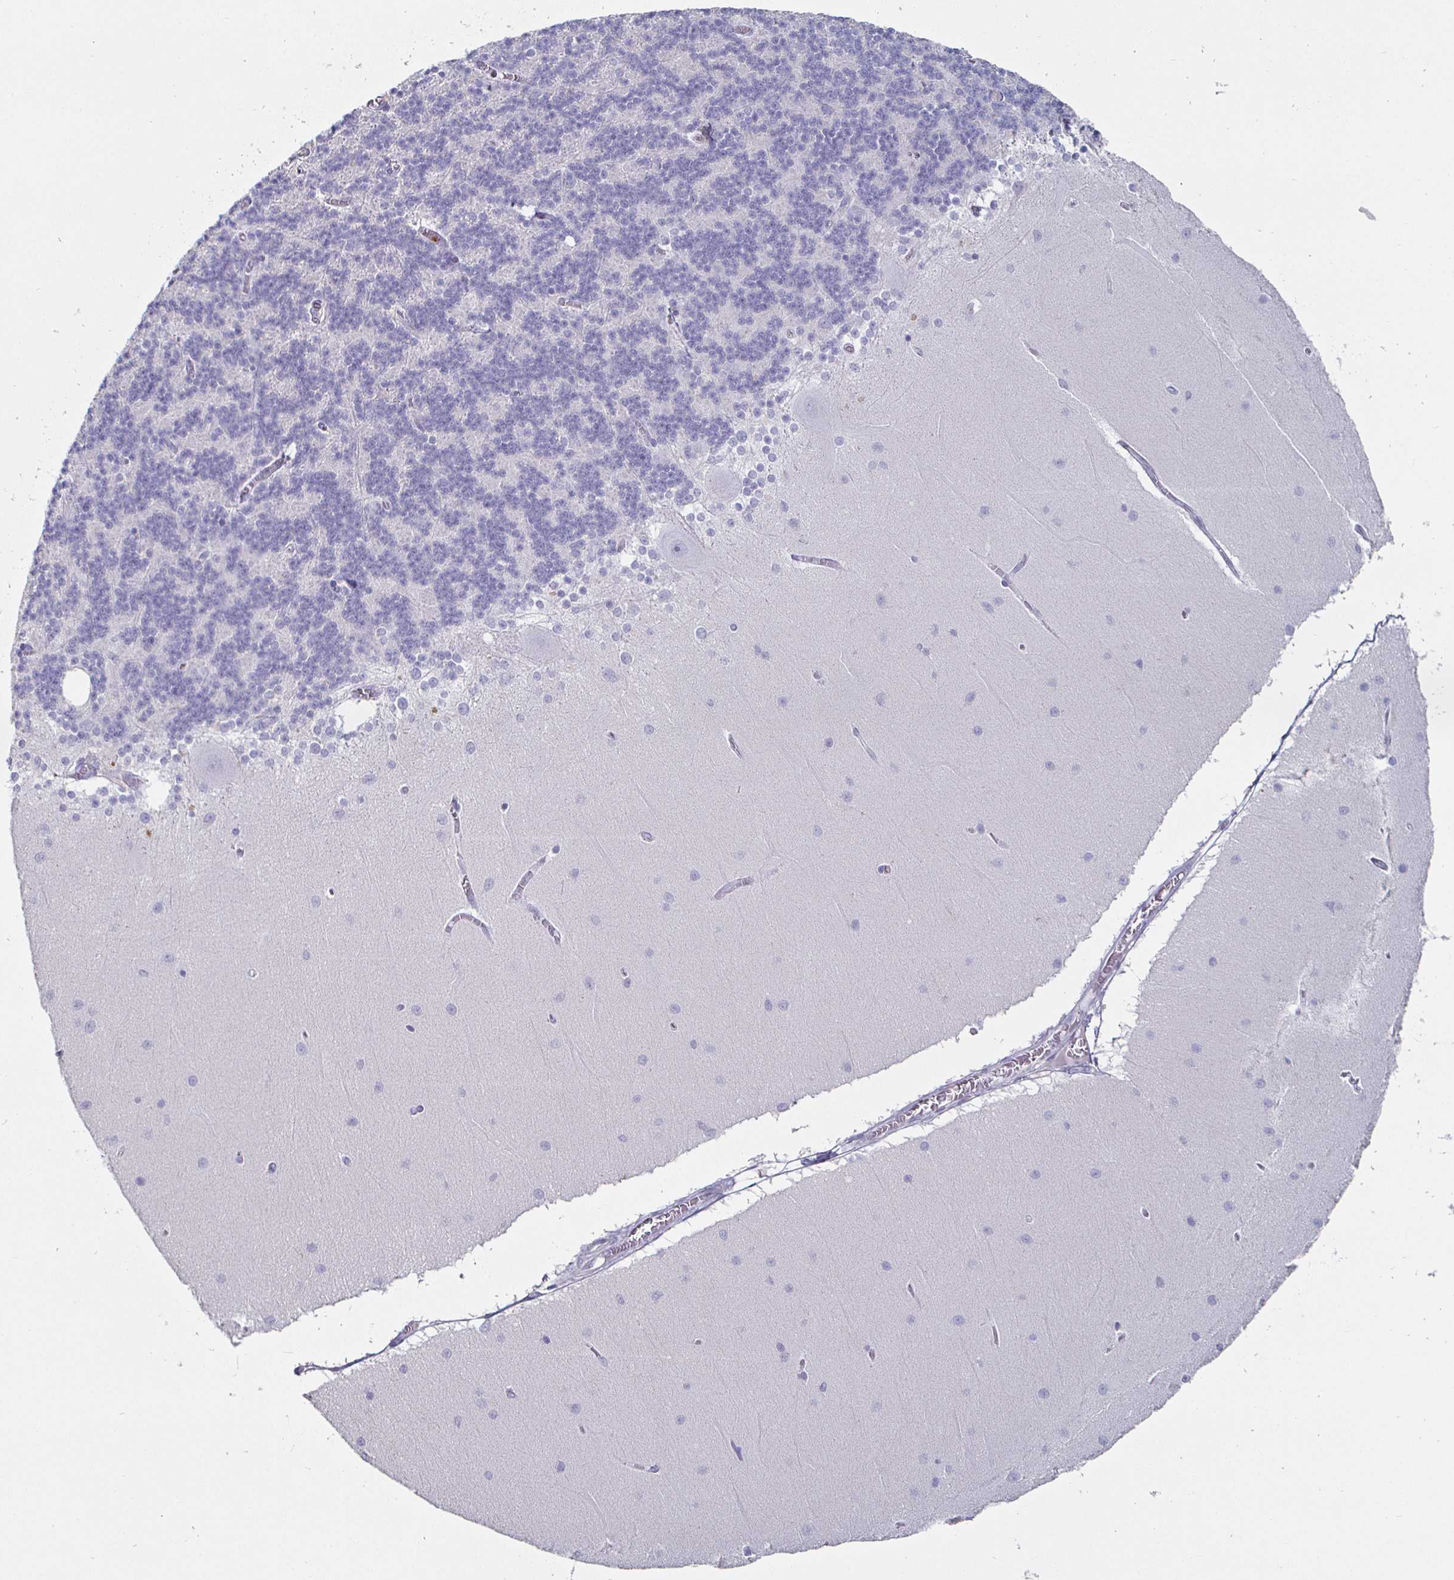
{"staining": {"intensity": "negative", "quantity": "none", "location": "none"}, "tissue": "cerebellum", "cell_type": "Cells in granular layer", "image_type": "normal", "snomed": [{"axis": "morphology", "description": "Normal tissue, NOS"}, {"axis": "topography", "description": "Cerebellum"}], "caption": "DAB (3,3'-diaminobenzidine) immunohistochemical staining of benign human cerebellum demonstrates no significant positivity in cells in granular layer. The staining was performed using DAB to visualize the protein expression in brown, while the nuclei were stained in blue with hematoxylin (Magnification: 20x).", "gene": "ENPP1", "patient": {"sex": "female", "age": 54}}